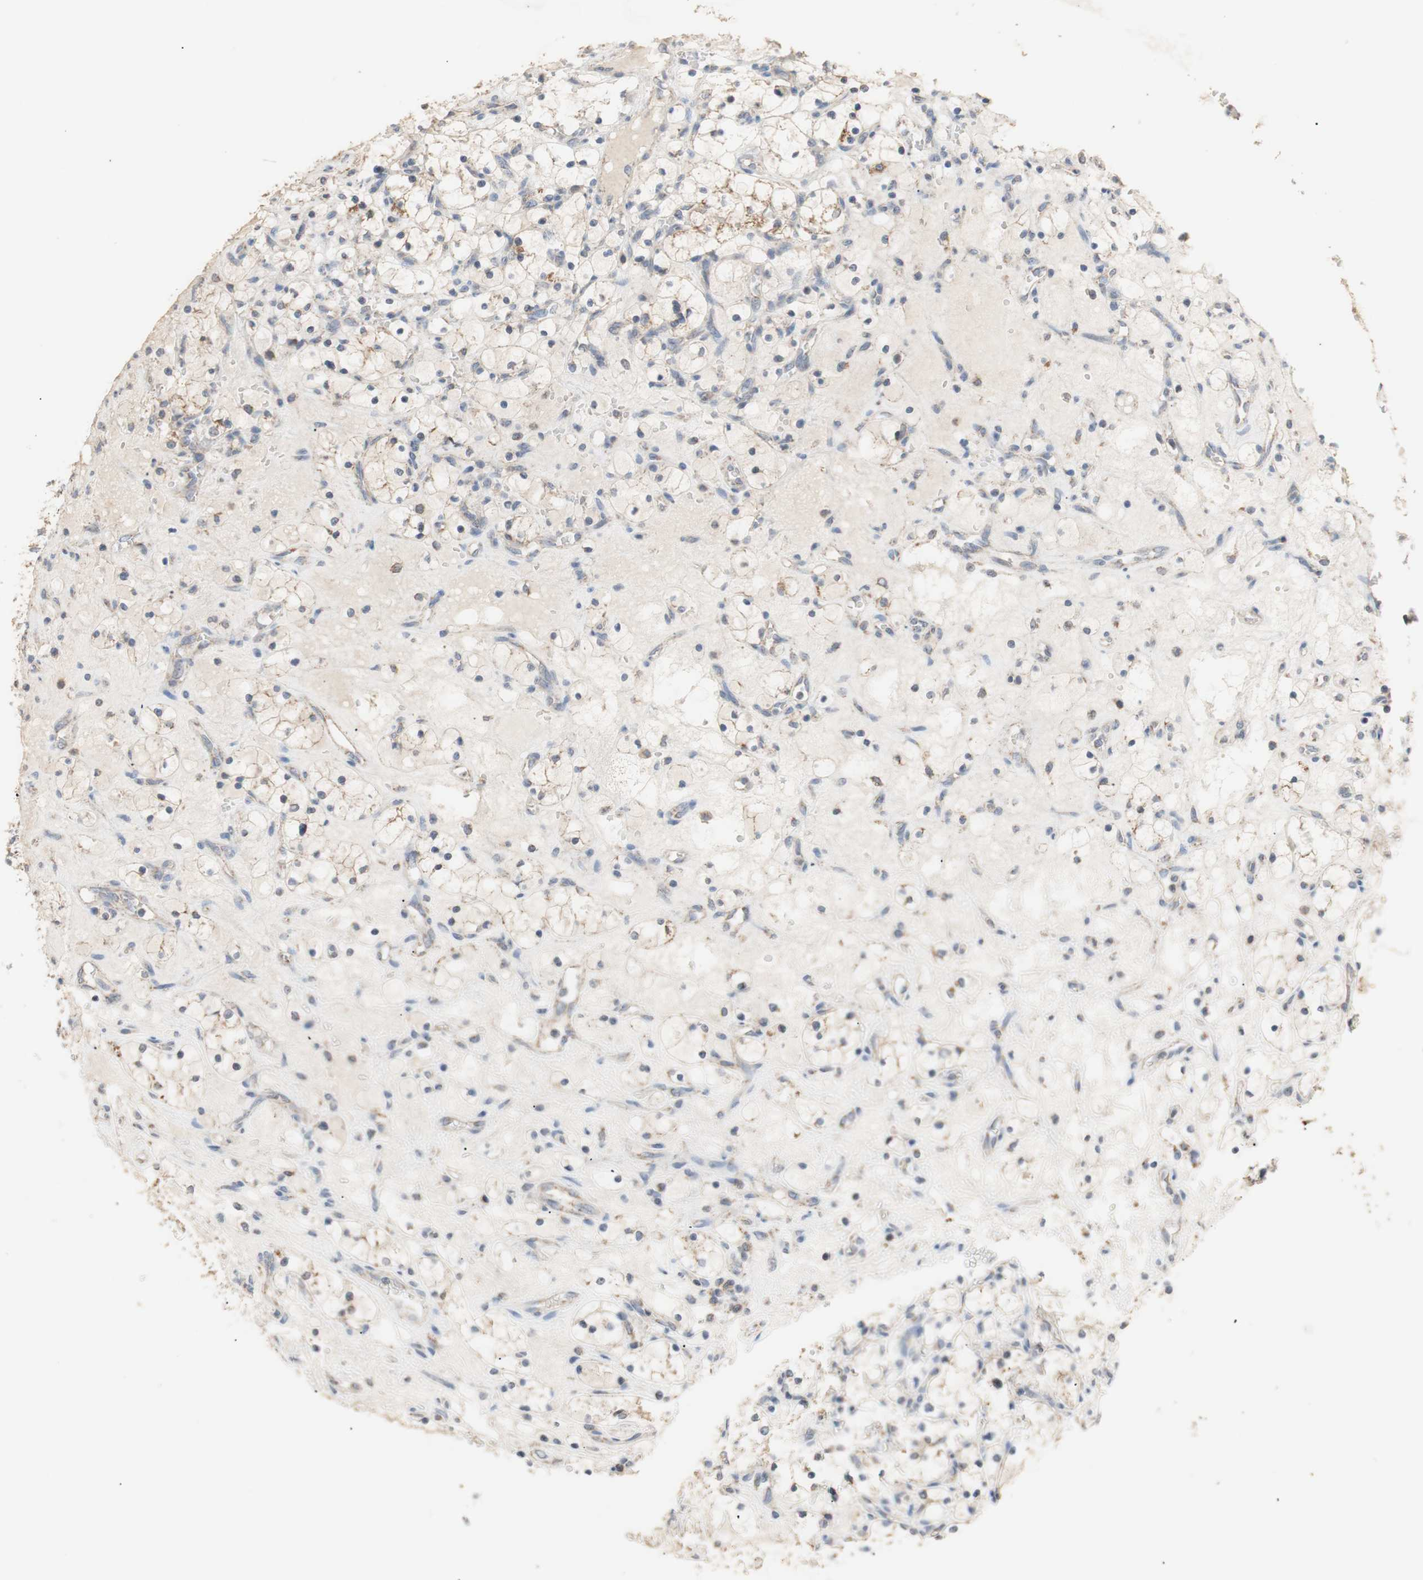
{"staining": {"intensity": "weak", "quantity": "25%-75%", "location": "cytoplasmic/membranous"}, "tissue": "renal cancer", "cell_type": "Tumor cells", "image_type": "cancer", "snomed": [{"axis": "morphology", "description": "Adenocarcinoma, NOS"}, {"axis": "topography", "description": "Kidney"}], "caption": "Renal adenocarcinoma stained with DAB (3,3'-diaminobenzidine) IHC demonstrates low levels of weak cytoplasmic/membranous expression in approximately 25%-75% of tumor cells.", "gene": "PTGIS", "patient": {"sex": "female", "age": 69}}